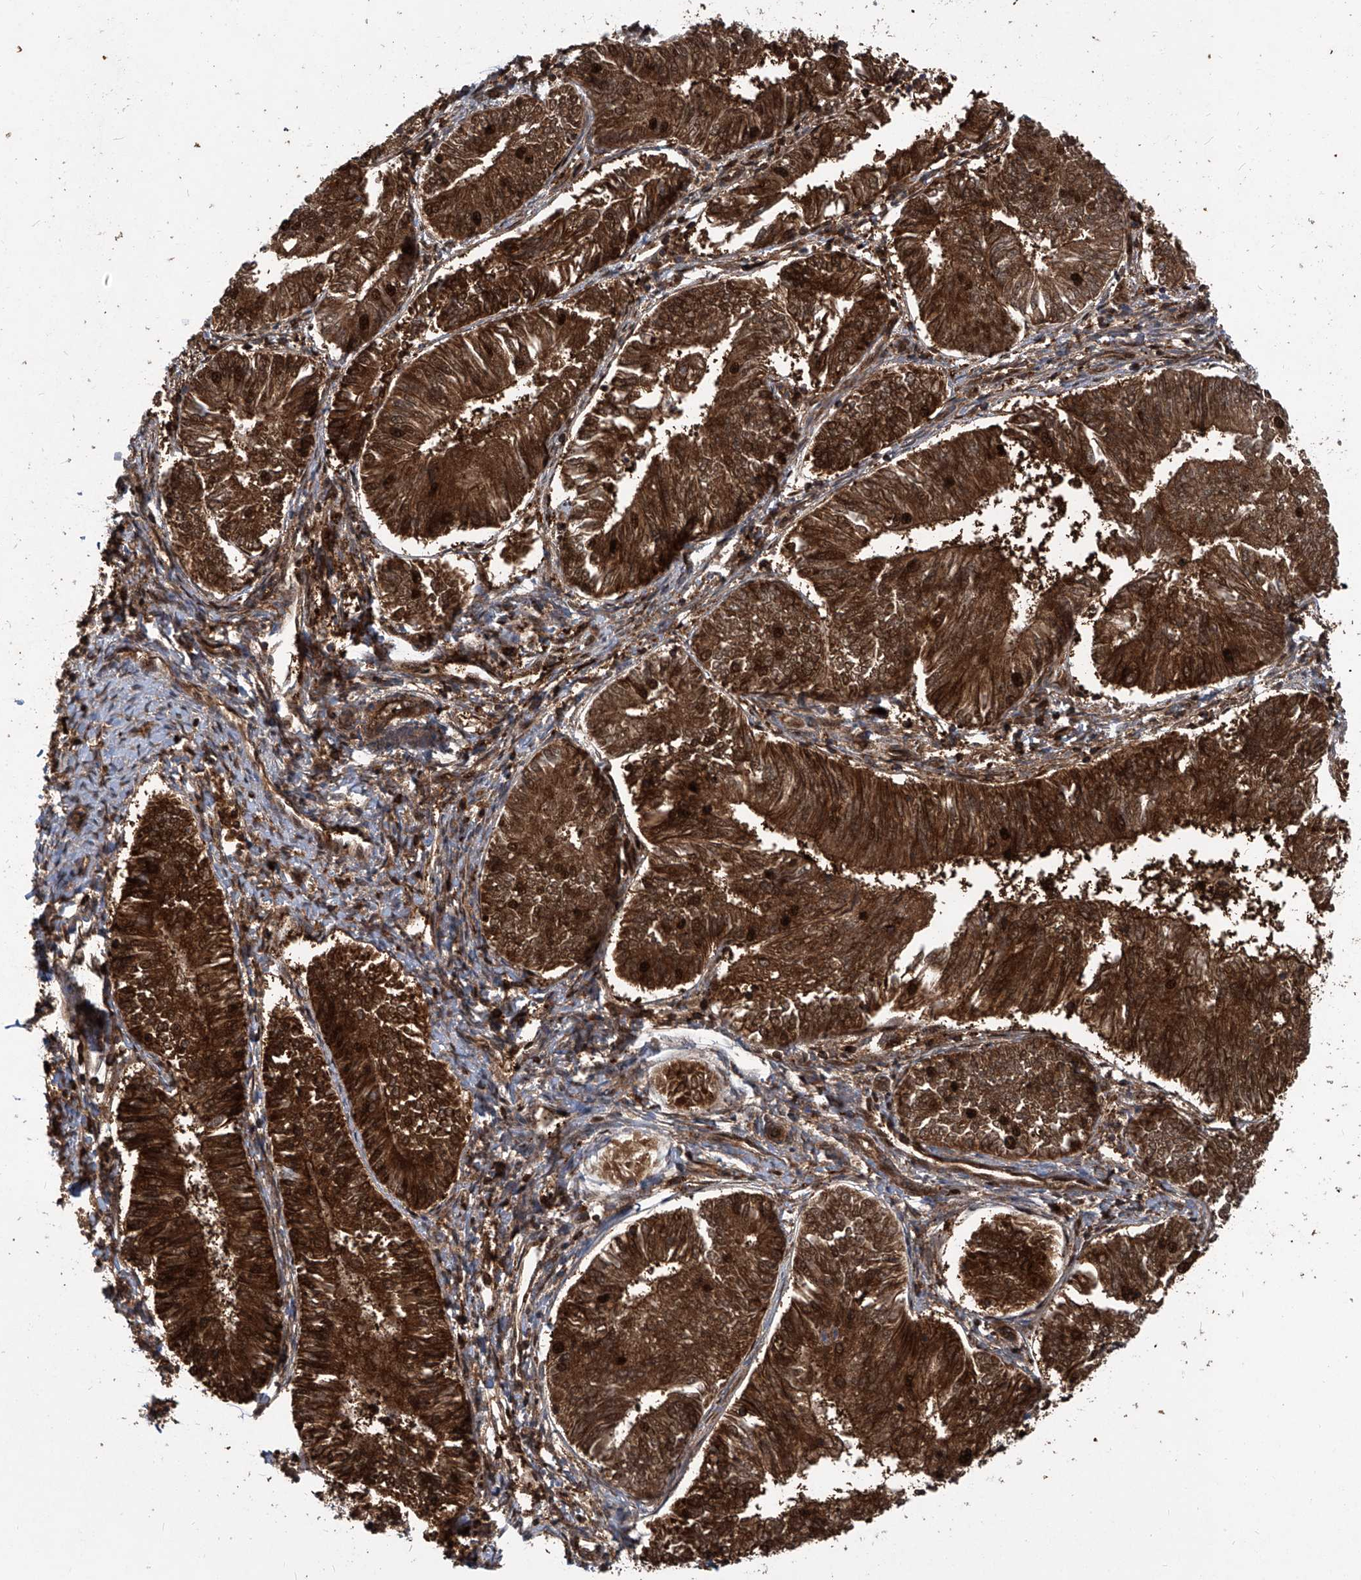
{"staining": {"intensity": "strong", "quantity": ">75%", "location": "cytoplasmic/membranous,nuclear"}, "tissue": "endometrial cancer", "cell_type": "Tumor cells", "image_type": "cancer", "snomed": [{"axis": "morphology", "description": "Adenocarcinoma, NOS"}, {"axis": "topography", "description": "Endometrium"}], "caption": "Immunohistochemistry micrograph of neoplastic tissue: adenocarcinoma (endometrial) stained using IHC reveals high levels of strong protein expression localized specifically in the cytoplasmic/membranous and nuclear of tumor cells, appearing as a cytoplasmic/membranous and nuclear brown color.", "gene": "PSMB1", "patient": {"sex": "female", "age": 58}}